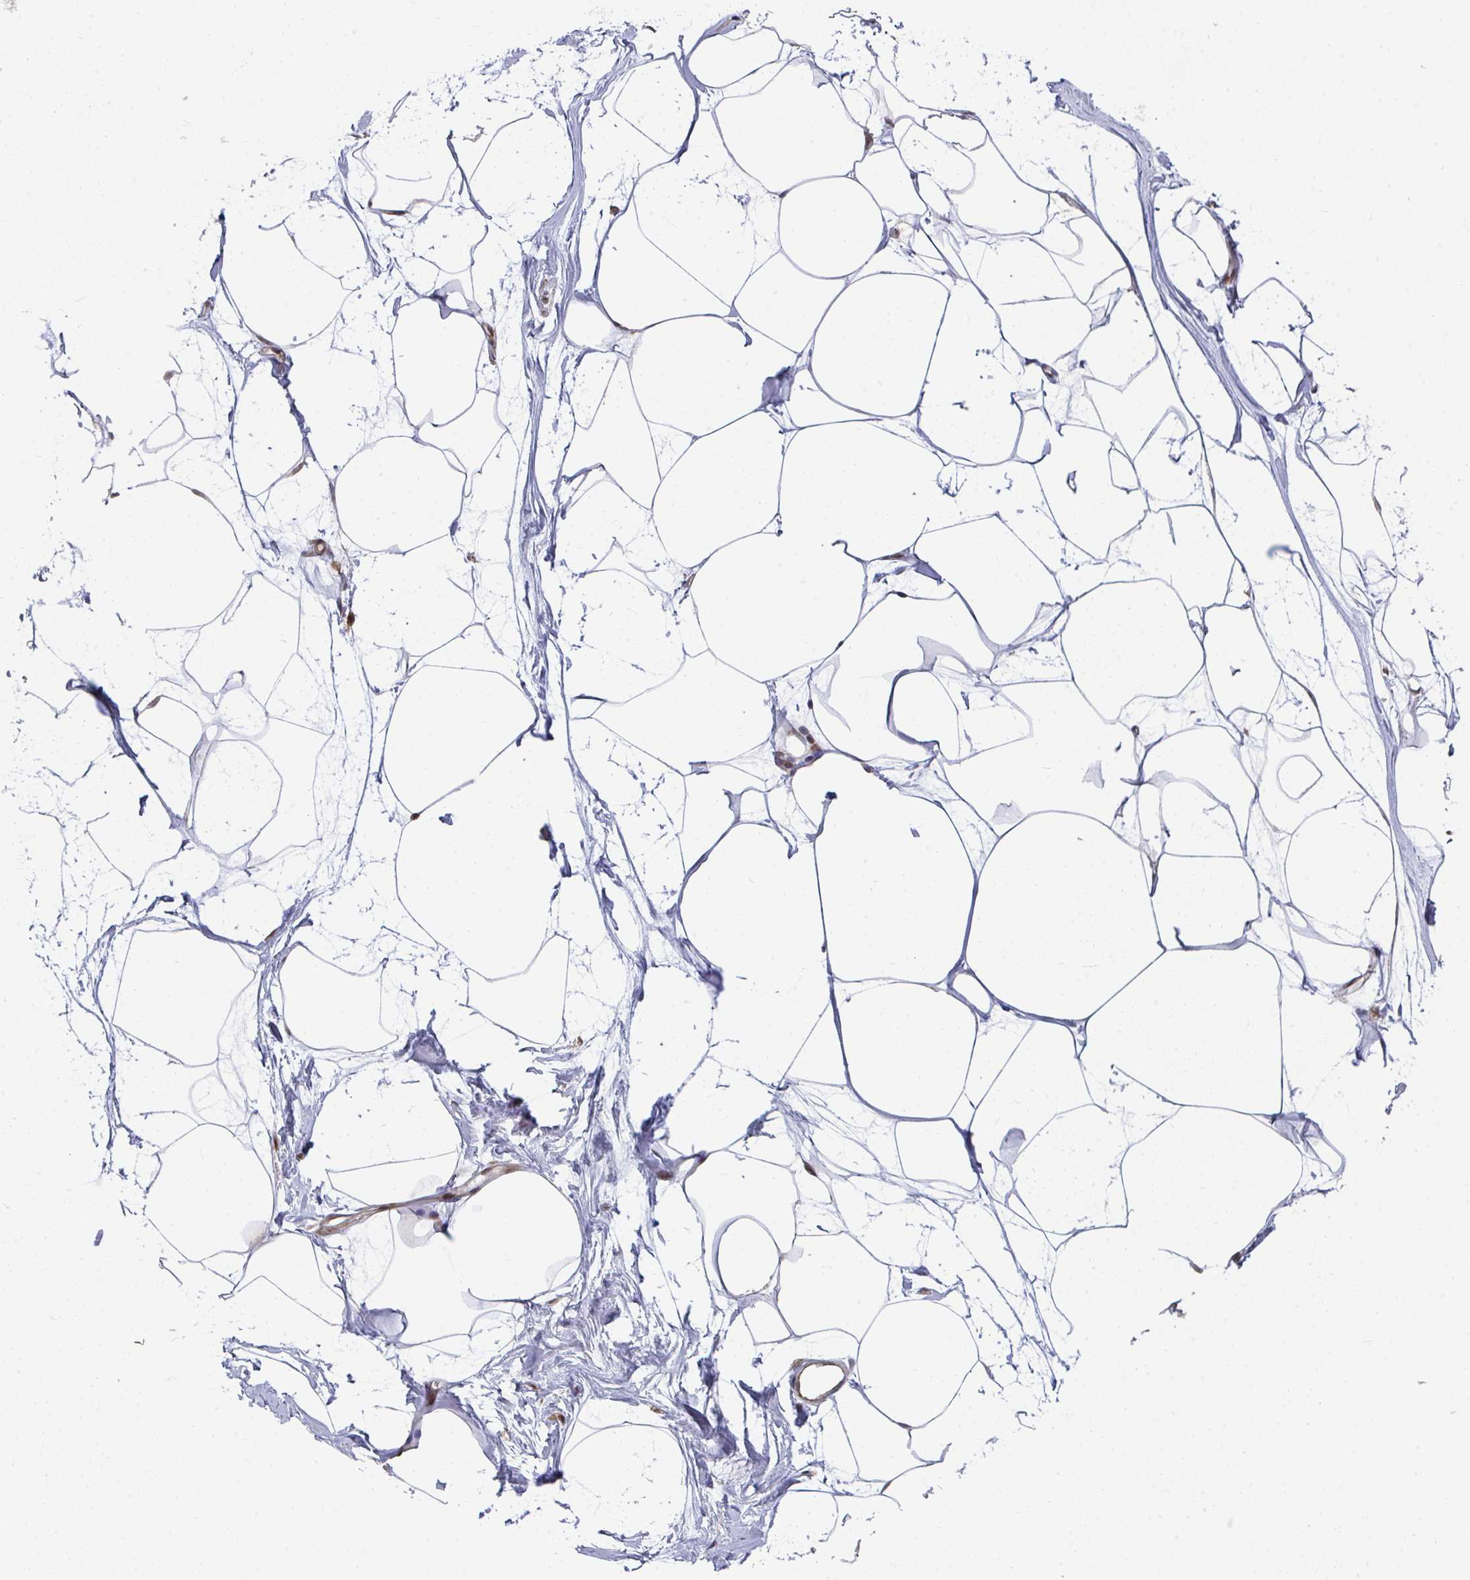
{"staining": {"intensity": "negative", "quantity": "none", "location": "none"}, "tissue": "breast", "cell_type": "Adipocytes", "image_type": "normal", "snomed": [{"axis": "morphology", "description": "Normal tissue, NOS"}, {"axis": "topography", "description": "Breast"}], "caption": "Human breast stained for a protein using immunohistochemistry exhibits no expression in adipocytes.", "gene": "RBBP5", "patient": {"sex": "female", "age": 45}}